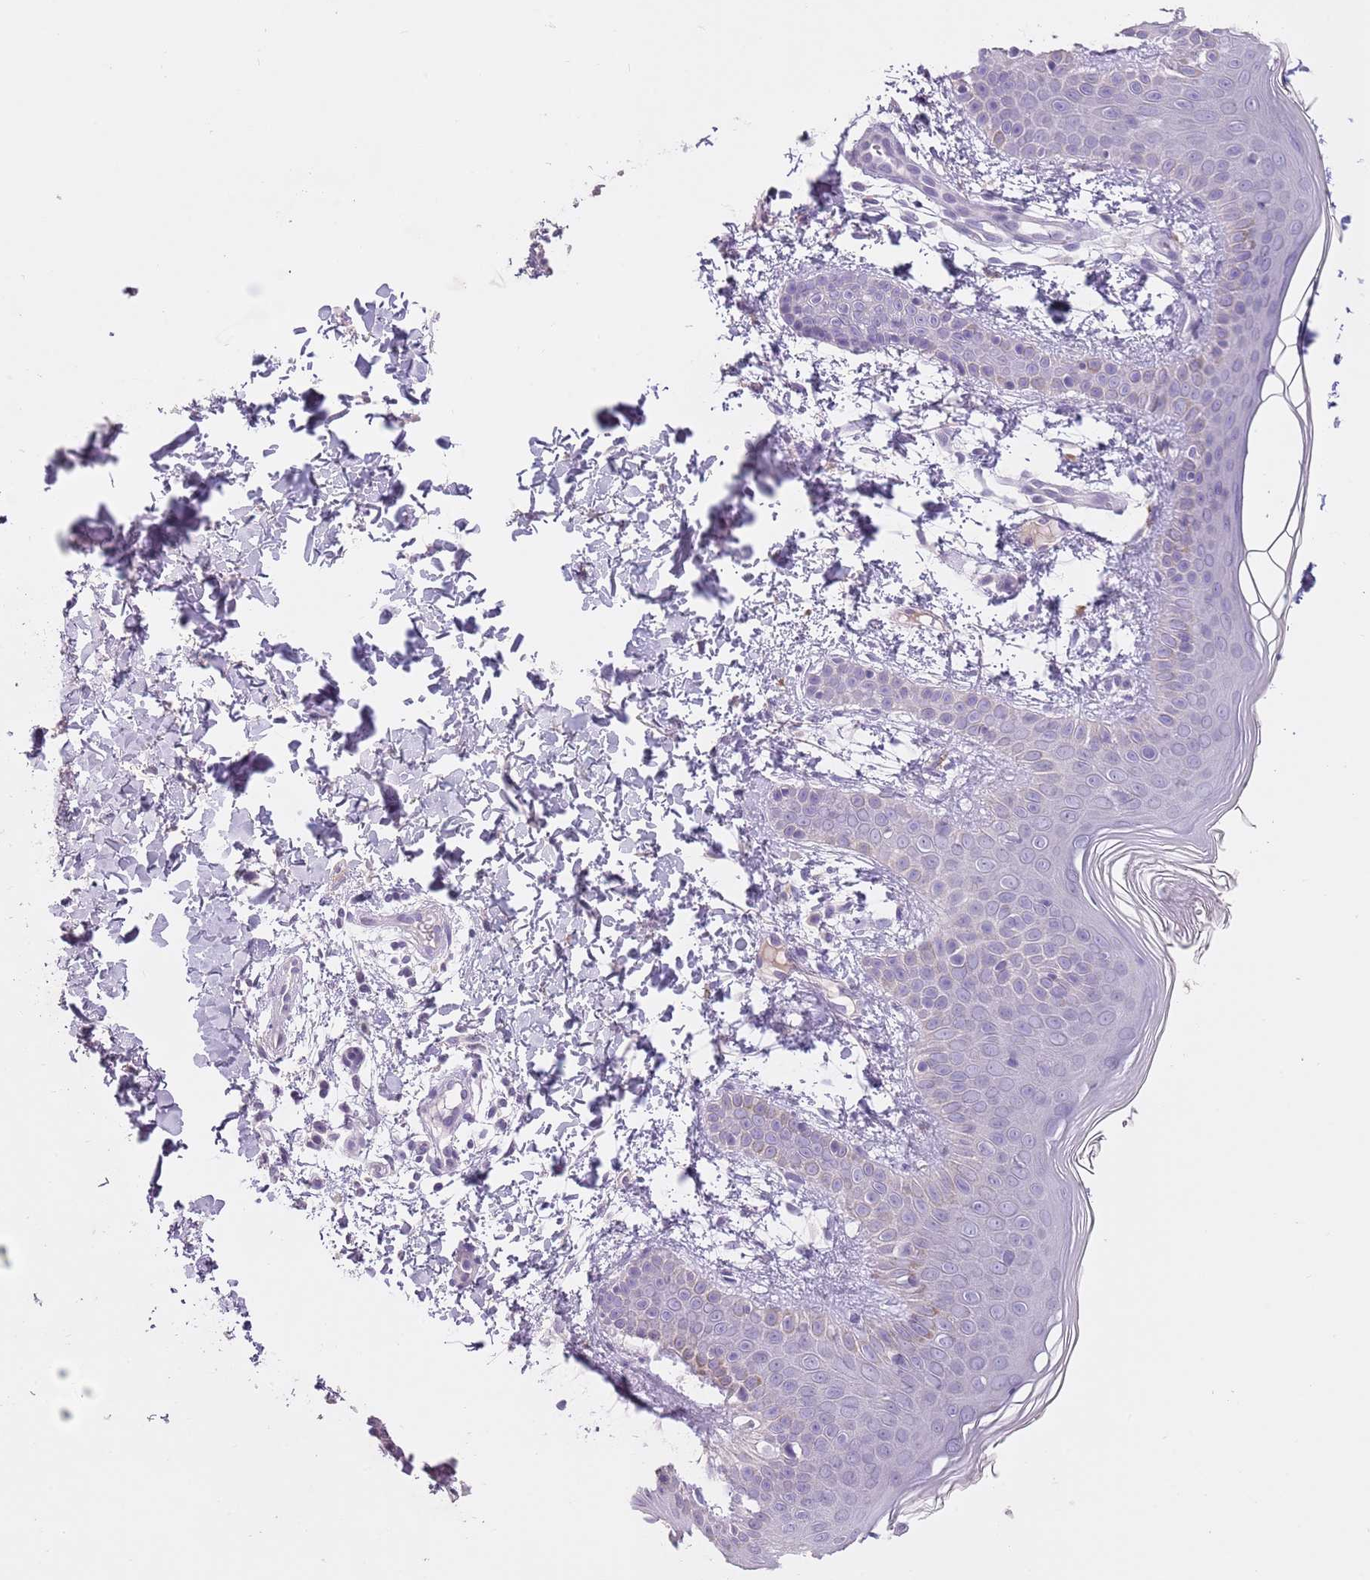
{"staining": {"intensity": "negative", "quantity": "none", "location": "none"}, "tissue": "skin", "cell_type": "Fibroblasts", "image_type": "normal", "snomed": [{"axis": "morphology", "description": "Normal tissue, NOS"}, {"axis": "topography", "description": "Skin"}], "caption": "An IHC histopathology image of unremarkable skin is shown. There is no staining in fibroblasts of skin.", "gene": "SLC35E3", "patient": {"sex": "male", "age": 36}}